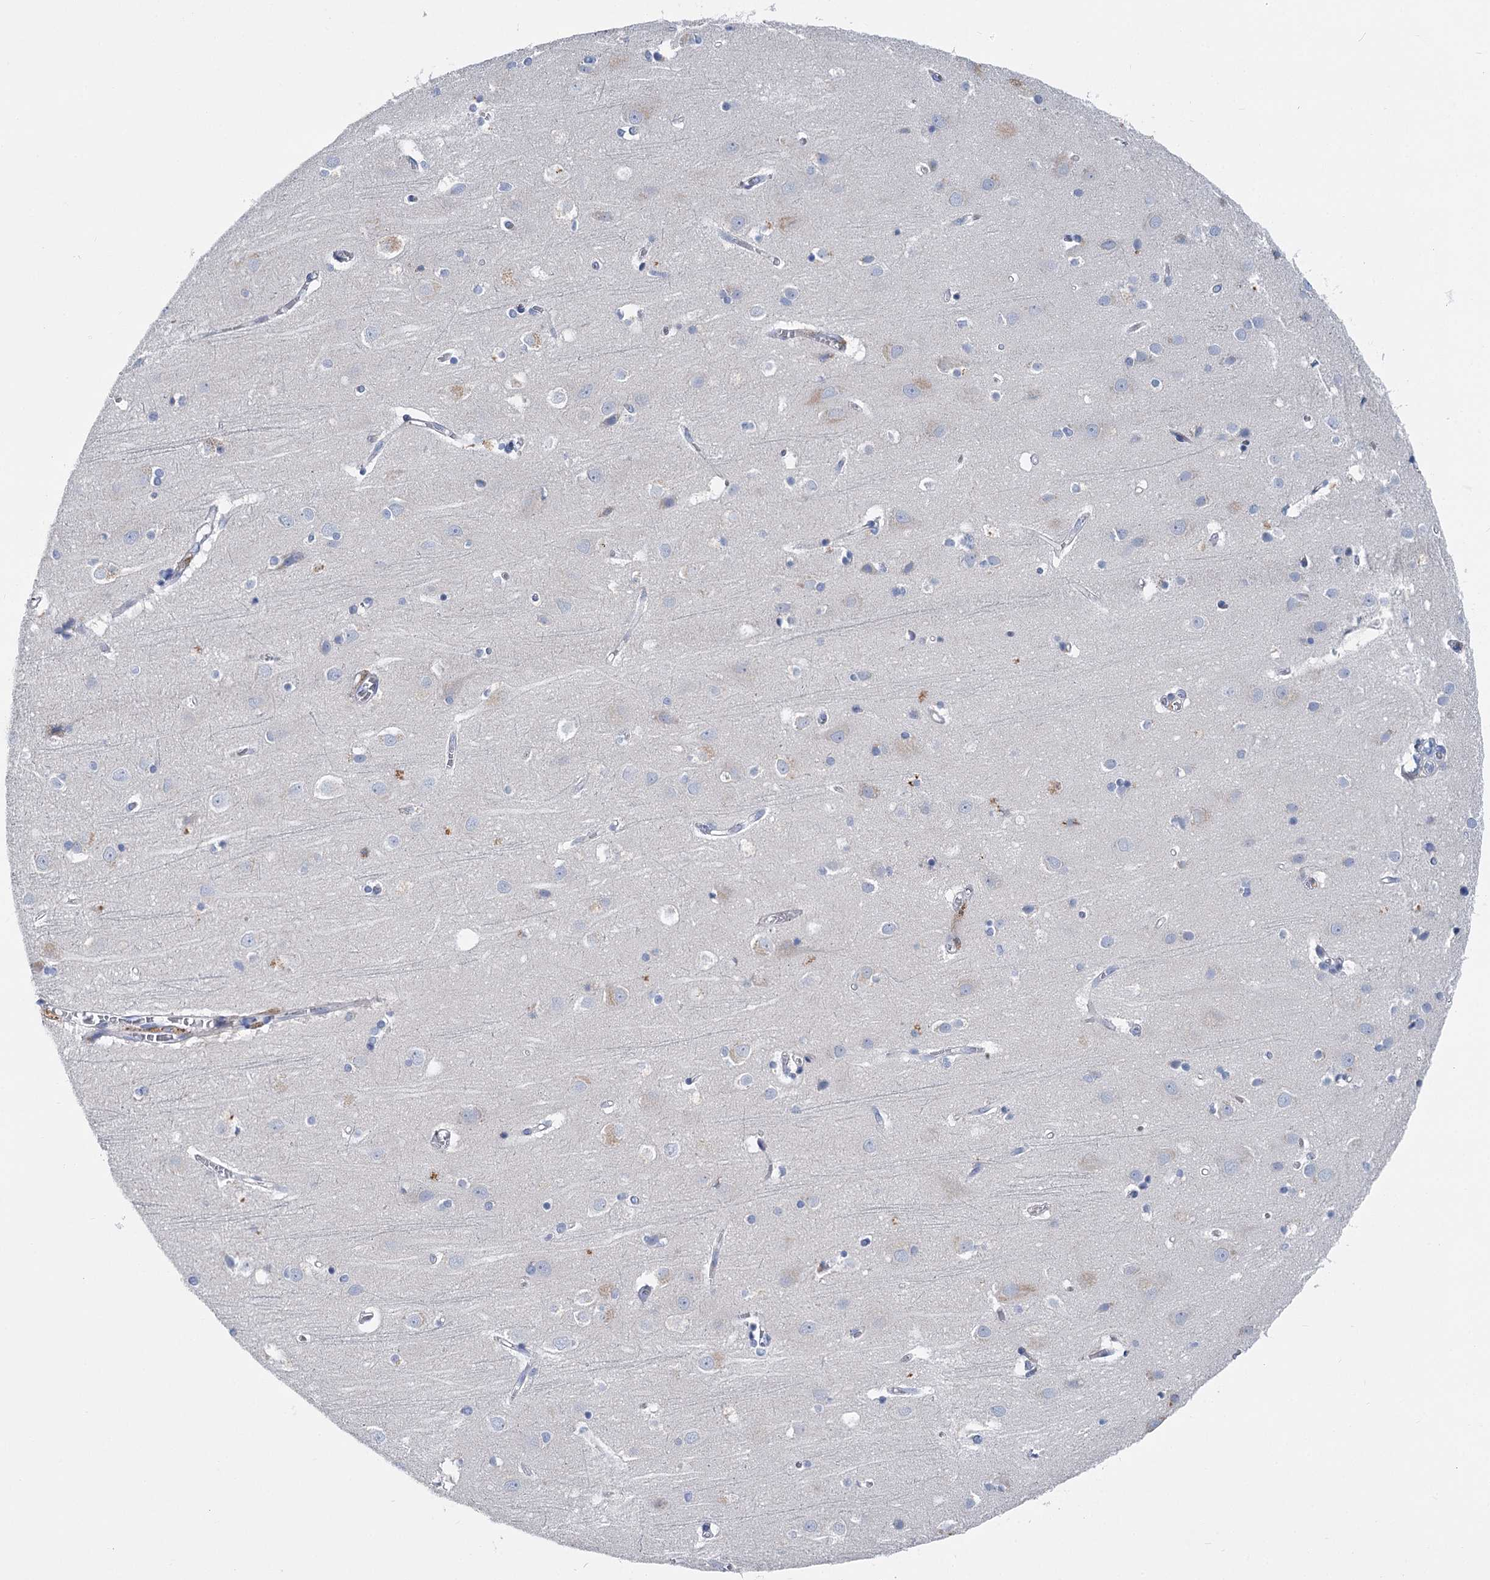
{"staining": {"intensity": "negative", "quantity": "none", "location": "none"}, "tissue": "cerebral cortex", "cell_type": "Endothelial cells", "image_type": "normal", "snomed": [{"axis": "morphology", "description": "Normal tissue, NOS"}, {"axis": "topography", "description": "Cerebral cortex"}], "caption": "This is a histopathology image of immunohistochemistry staining of unremarkable cerebral cortex, which shows no staining in endothelial cells.", "gene": "ANKRD16", "patient": {"sex": "male", "age": 54}}